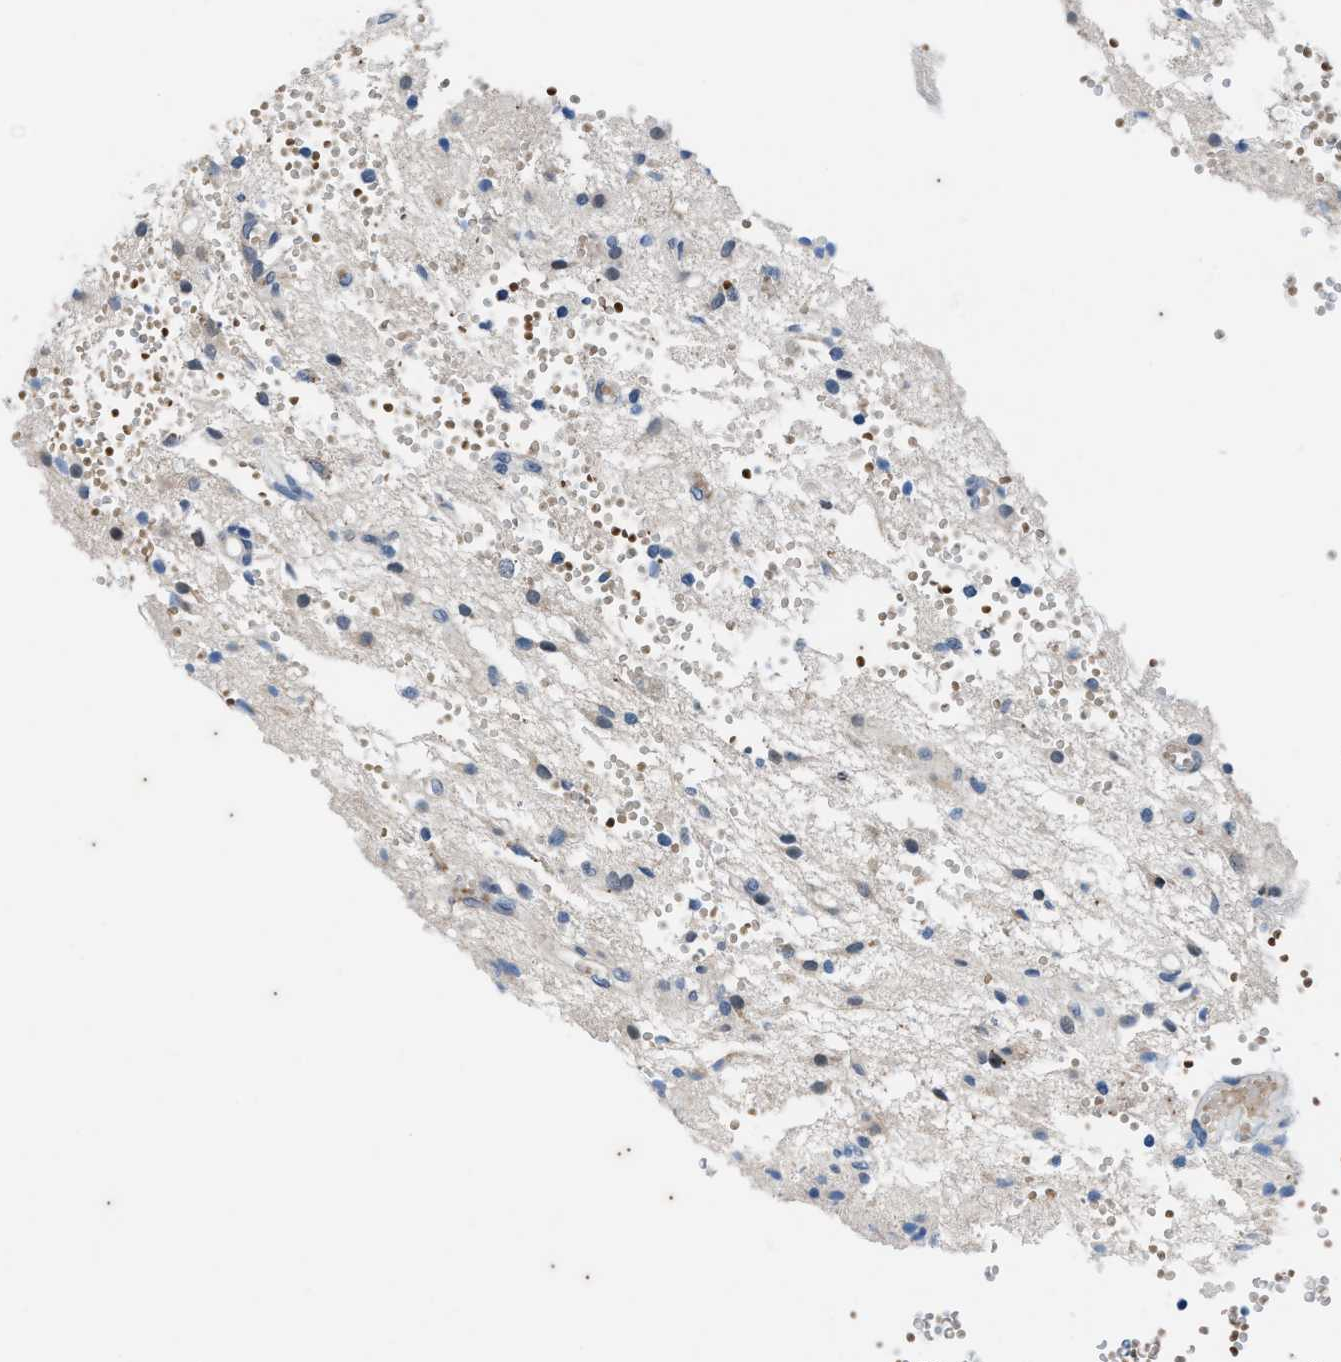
{"staining": {"intensity": "weak", "quantity": "<25%", "location": "cytoplasmic/membranous"}, "tissue": "glioma", "cell_type": "Tumor cells", "image_type": "cancer", "snomed": [{"axis": "morphology", "description": "Glioma, malignant, High grade"}, {"axis": "topography", "description": "Brain"}], "caption": "High magnification brightfield microscopy of high-grade glioma (malignant) stained with DAB (3,3'-diaminobenzidine) (brown) and counterstained with hematoxylin (blue): tumor cells show no significant staining.", "gene": "KIF24", "patient": {"sex": "female", "age": 59}}